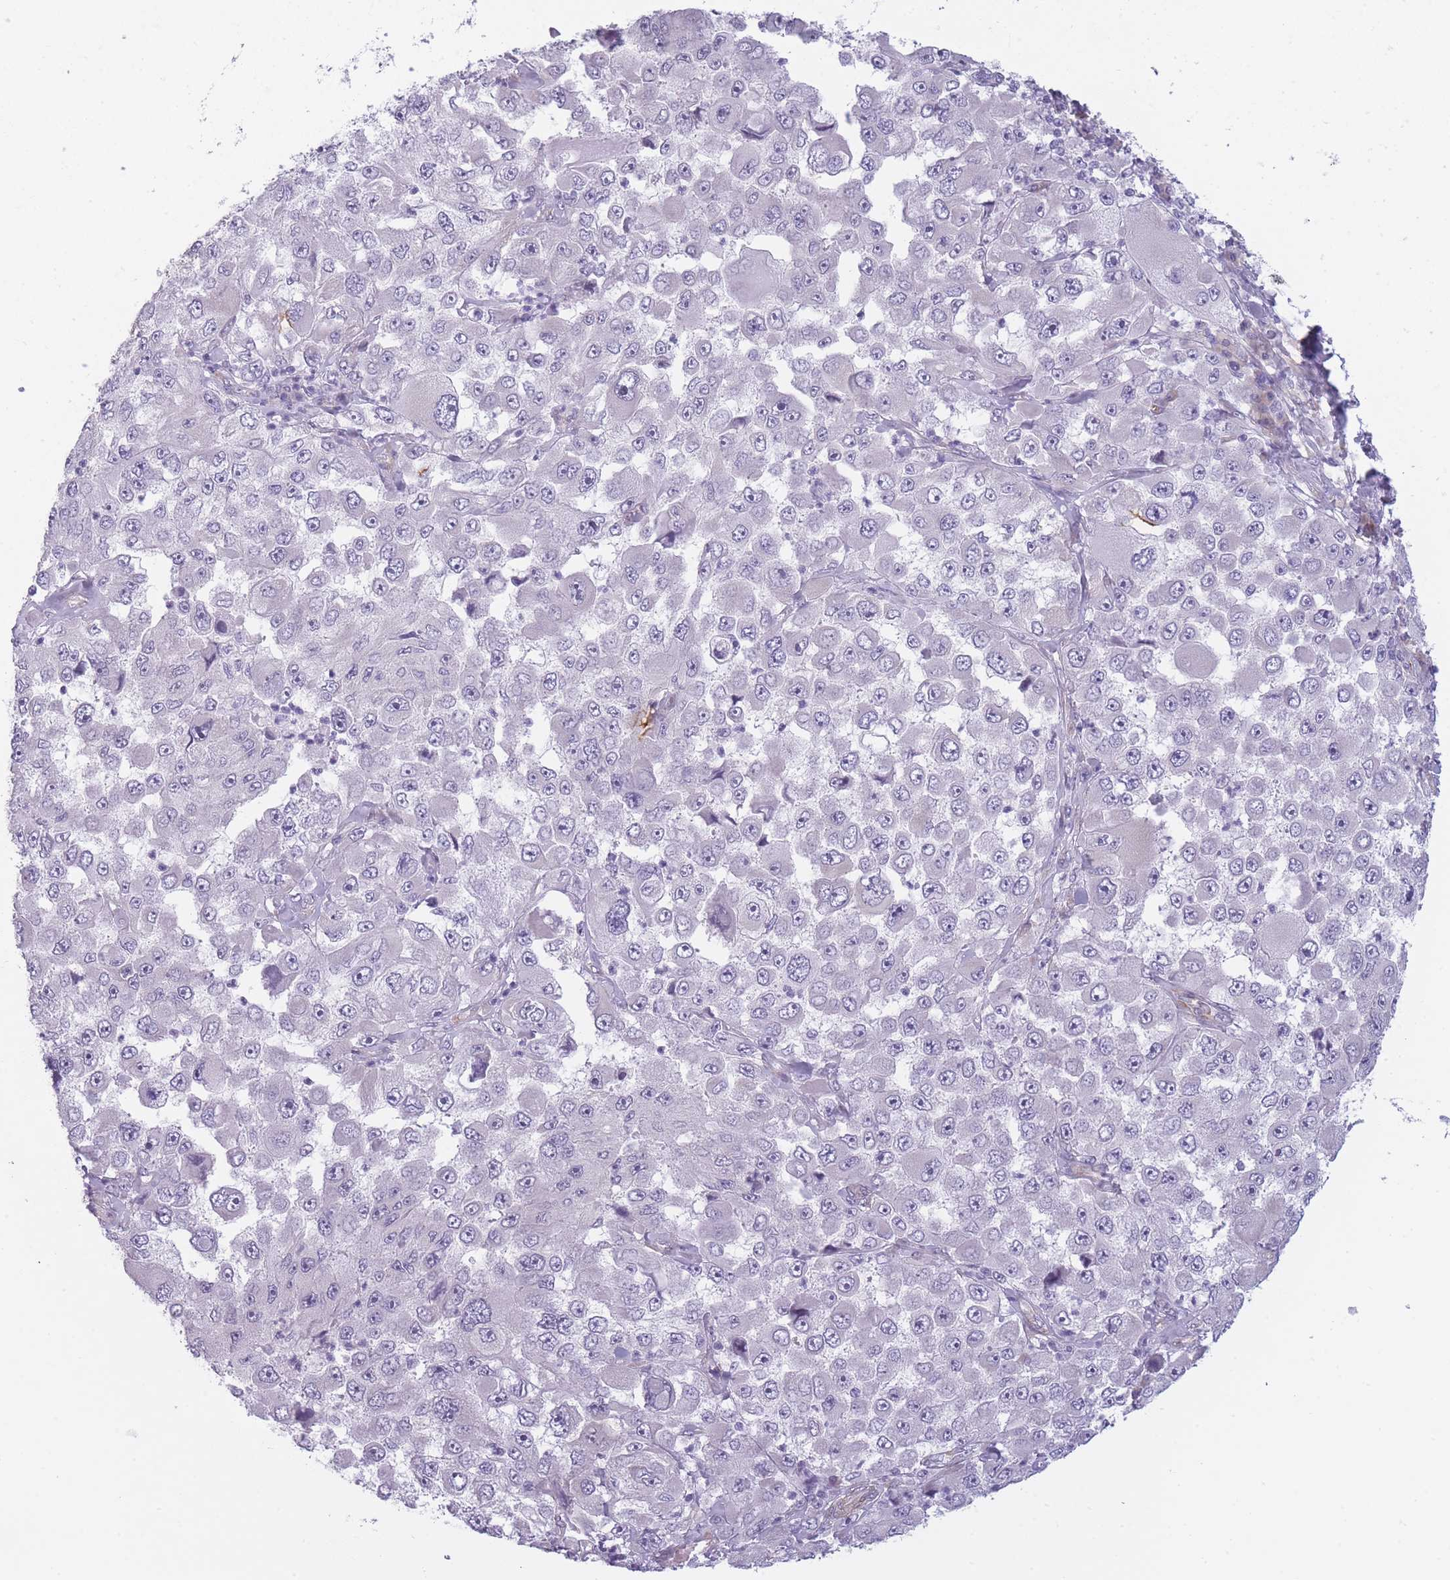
{"staining": {"intensity": "negative", "quantity": "none", "location": "none"}, "tissue": "melanoma", "cell_type": "Tumor cells", "image_type": "cancer", "snomed": [{"axis": "morphology", "description": "Malignant melanoma, Metastatic site"}, {"axis": "topography", "description": "Lymph node"}], "caption": "IHC histopathology image of malignant melanoma (metastatic site) stained for a protein (brown), which reveals no staining in tumor cells.", "gene": "OR6B3", "patient": {"sex": "male", "age": 62}}